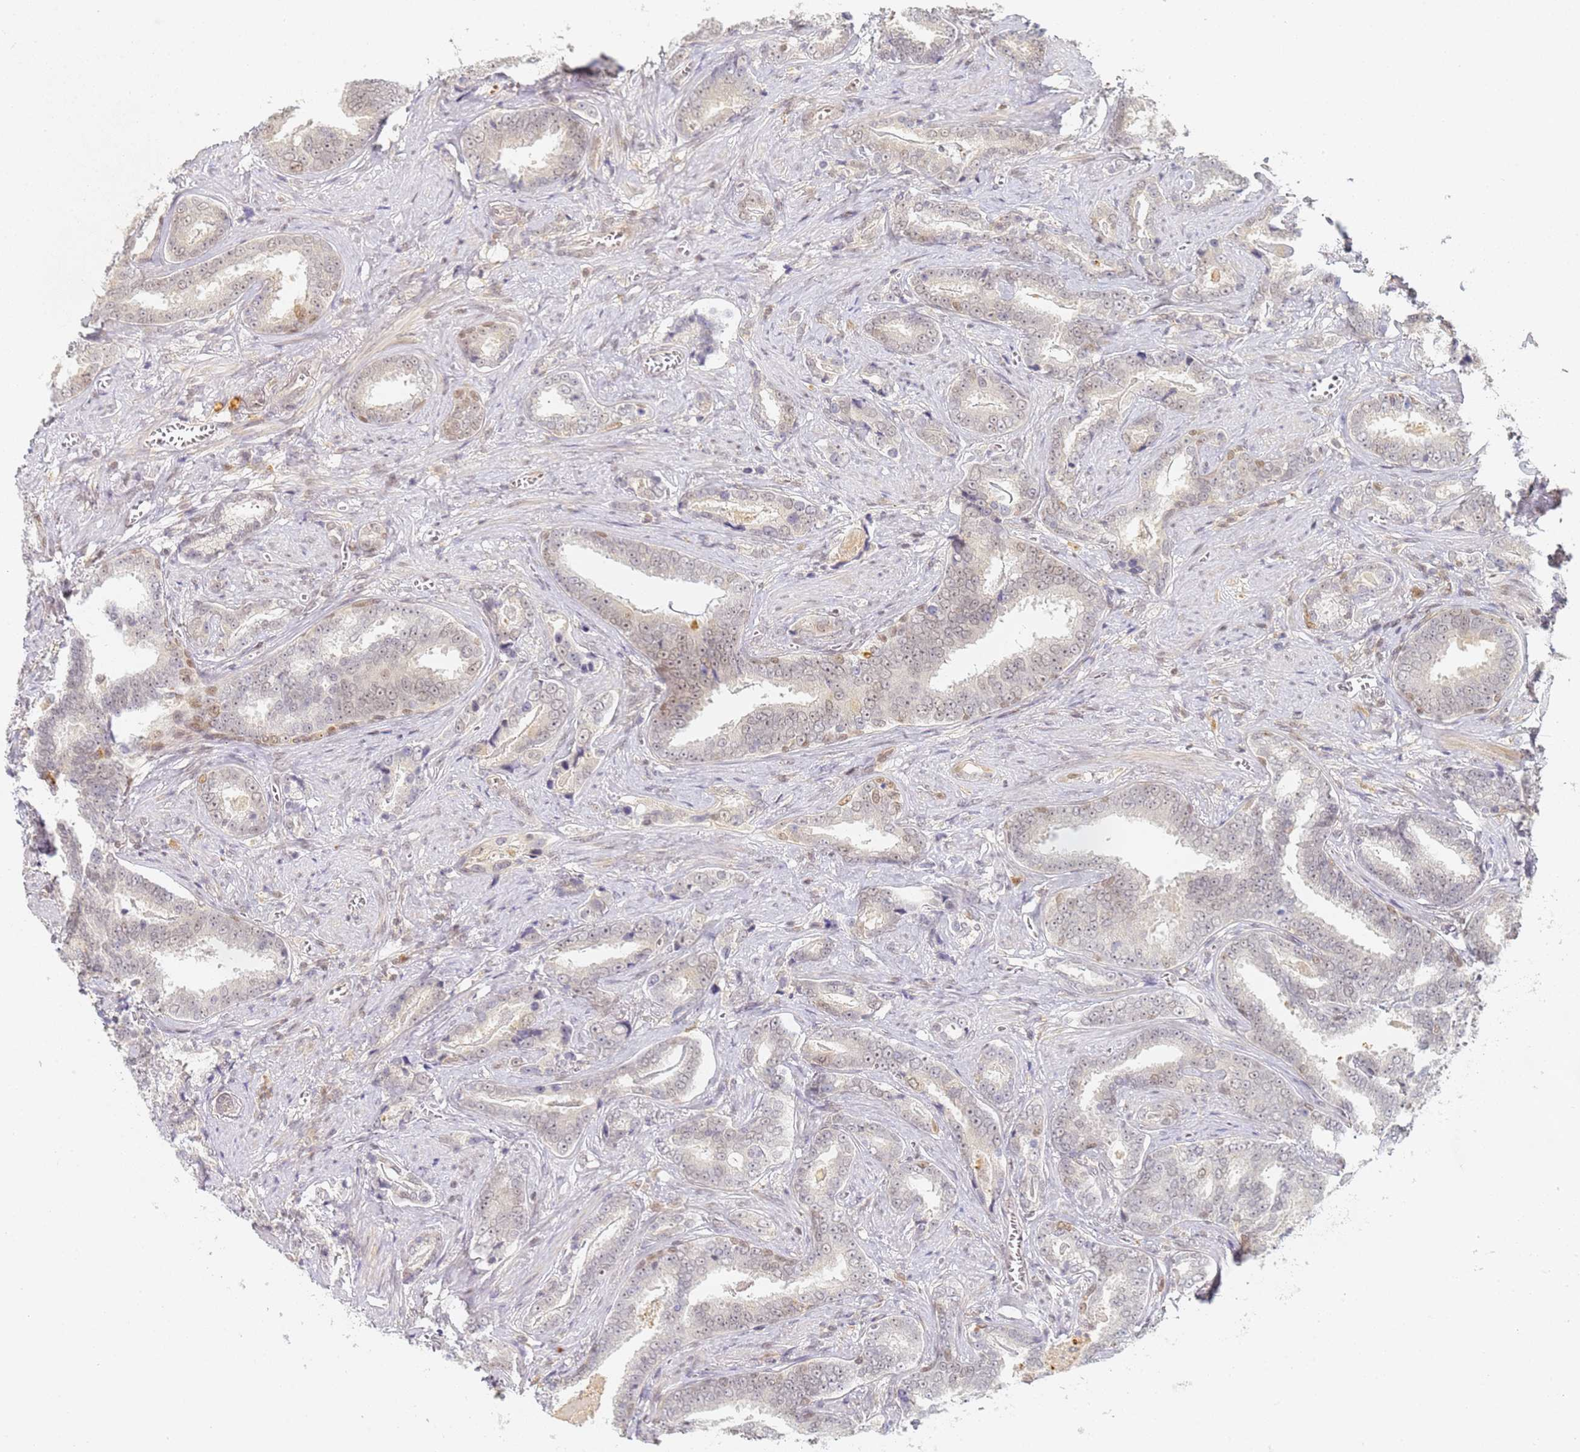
{"staining": {"intensity": "negative", "quantity": "none", "location": "none"}, "tissue": "prostate cancer", "cell_type": "Tumor cells", "image_type": "cancer", "snomed": [{"axis": "morphology", "description": "Adenocarcinoma, High grade"}, {"axis": "topography", "description": "Prostate"}], "caption": "Tumor cells are negative for brown protein staining in prostate cancer.", "gene": "HMCES", "patient": {"sex": "male", "age": 67}}